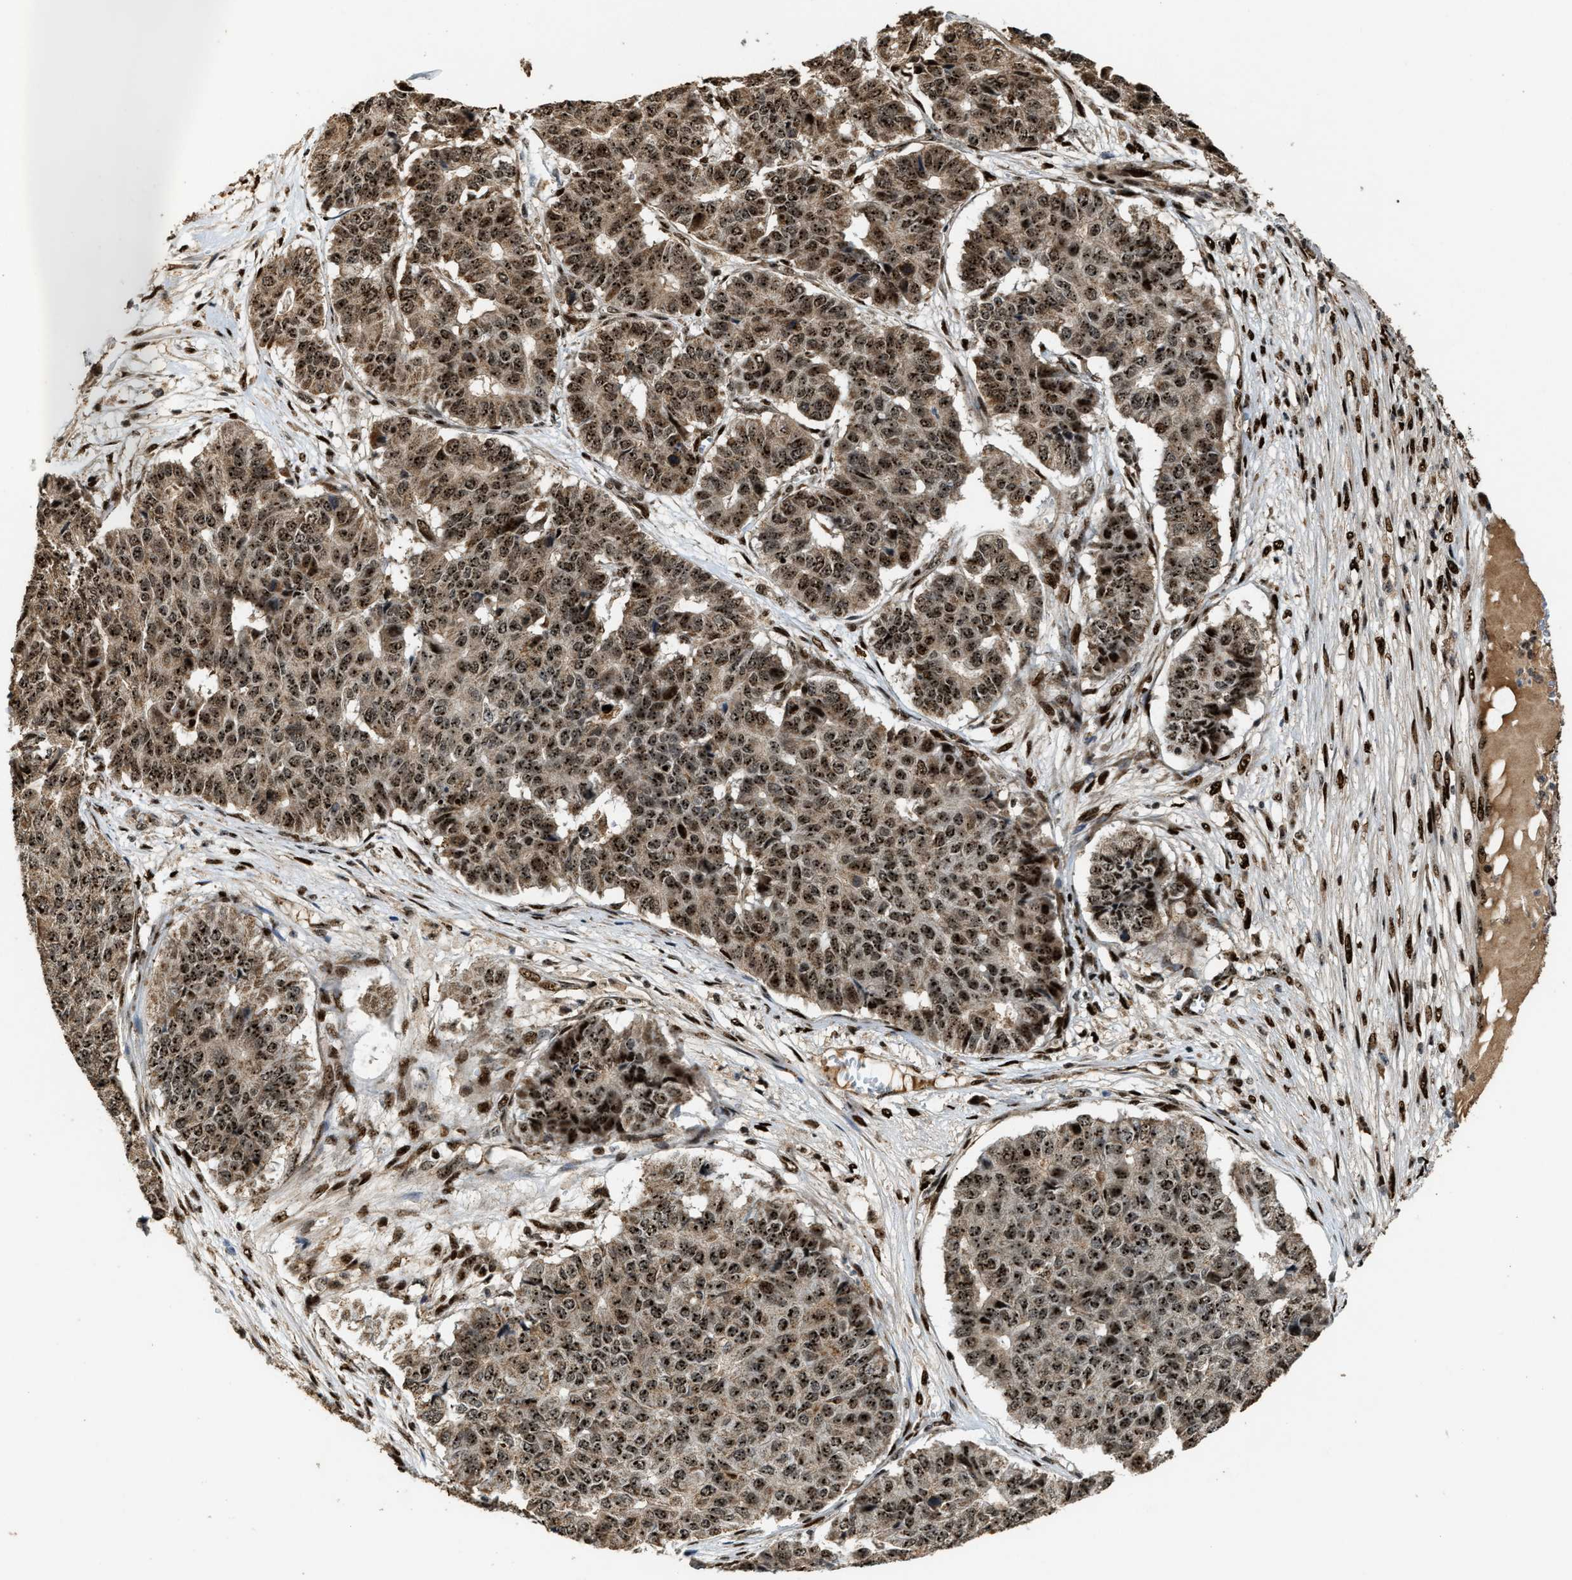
{"staining": {"intensity": "moderate", "quantity": ">75%", "location": "nuclear"}, "tissue": "pancreatic cancer", "cell_type": "Tumor cells", "image_type": "cancer", "snomed": [{"axis": "morphology", "description": "Adenocarcinoma, NOS"}, {"axis": "topography", "description": "Pancreas"}], "caption": "Protein analysis of pancreatic adenocarcinoma tissue demonstrates moderate nuclear positivity in about >75% of tumor cells.", "gene": "ZNF687", "patient": {"sex": "male", "age": 50}}